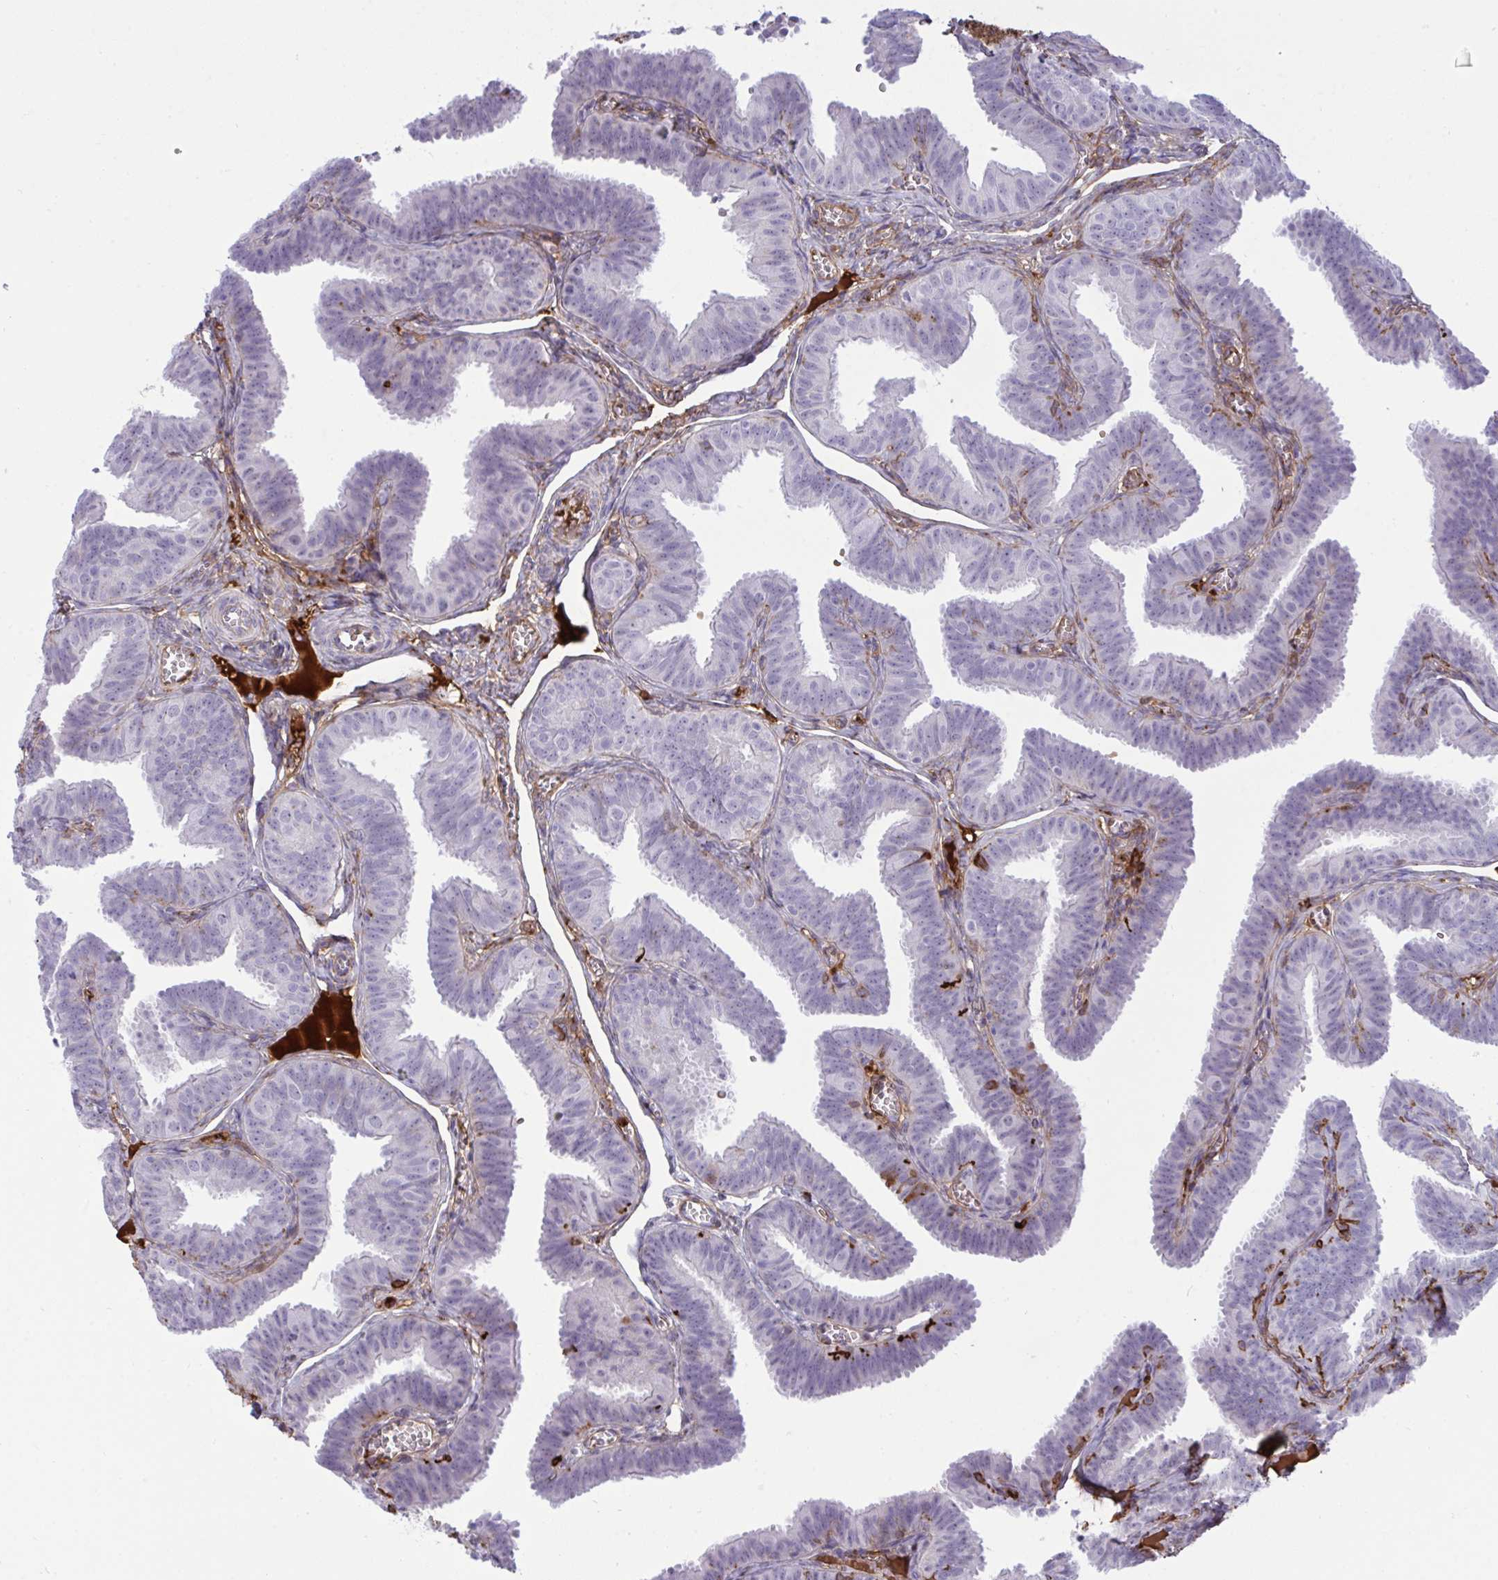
{"staining": {"intensity": "weak", "quantity": "<25%", "location": "cytoplasmic/membranous"}, "tissue": "fallopian tube", "cell_type": "Glandular cells", "image_type": "normal", "snomed": [{"axis": "morphology", "description": "Normal tissue, NOS"}, {"axis": "topography", "description": "Fallopian tube"}], "caption": "An IHC micrograph of benign fallopian tube is shown. There is no staining in glandular cells of fallopian tube. Nuclei are stained in blue.", "gene": "F2", "patient": {"sex": "female", "age": 25}}